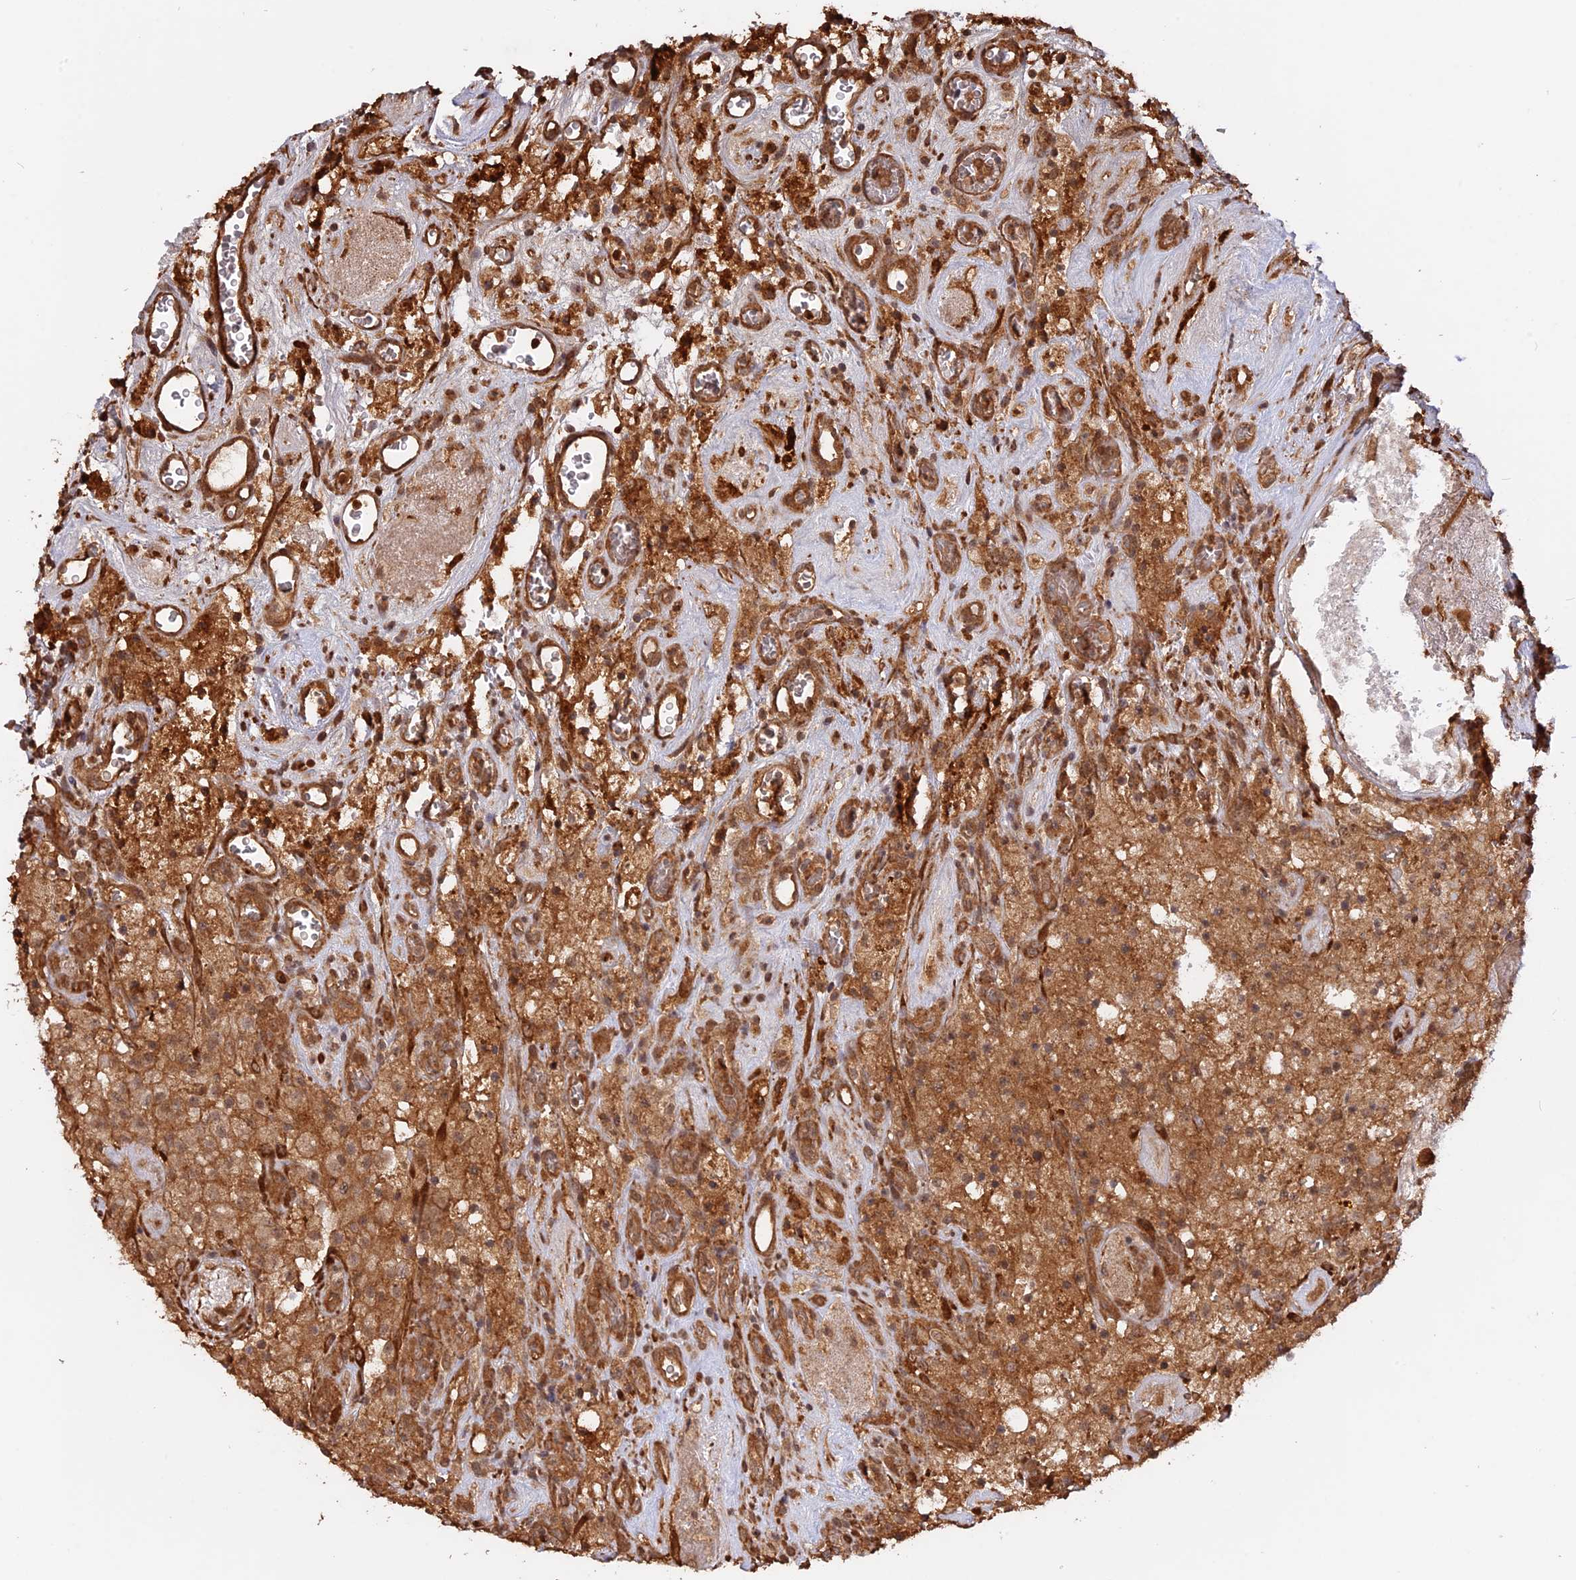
{"staining": {"intensity": "moderate", "quantity": ">75%", "location": "cytoplasmic/membranous"}, "tissue": "glioma", "cell_type": "Tumor cells", "image_type": "cancer", "snomed": [{"axis": "morphology", "description": "Glioma, malignant, High grade"}, {"axis": "topography", "description": "Brain"}], "caption": "A photomicrograph showing moderate cytoplasmic/membranous positivity in about >75% of tumor cells in glioma, as visualized by brown immunohistochemical staining.", "gene": "CCDC174", "patient": {"sex": "male", "age": 76}}